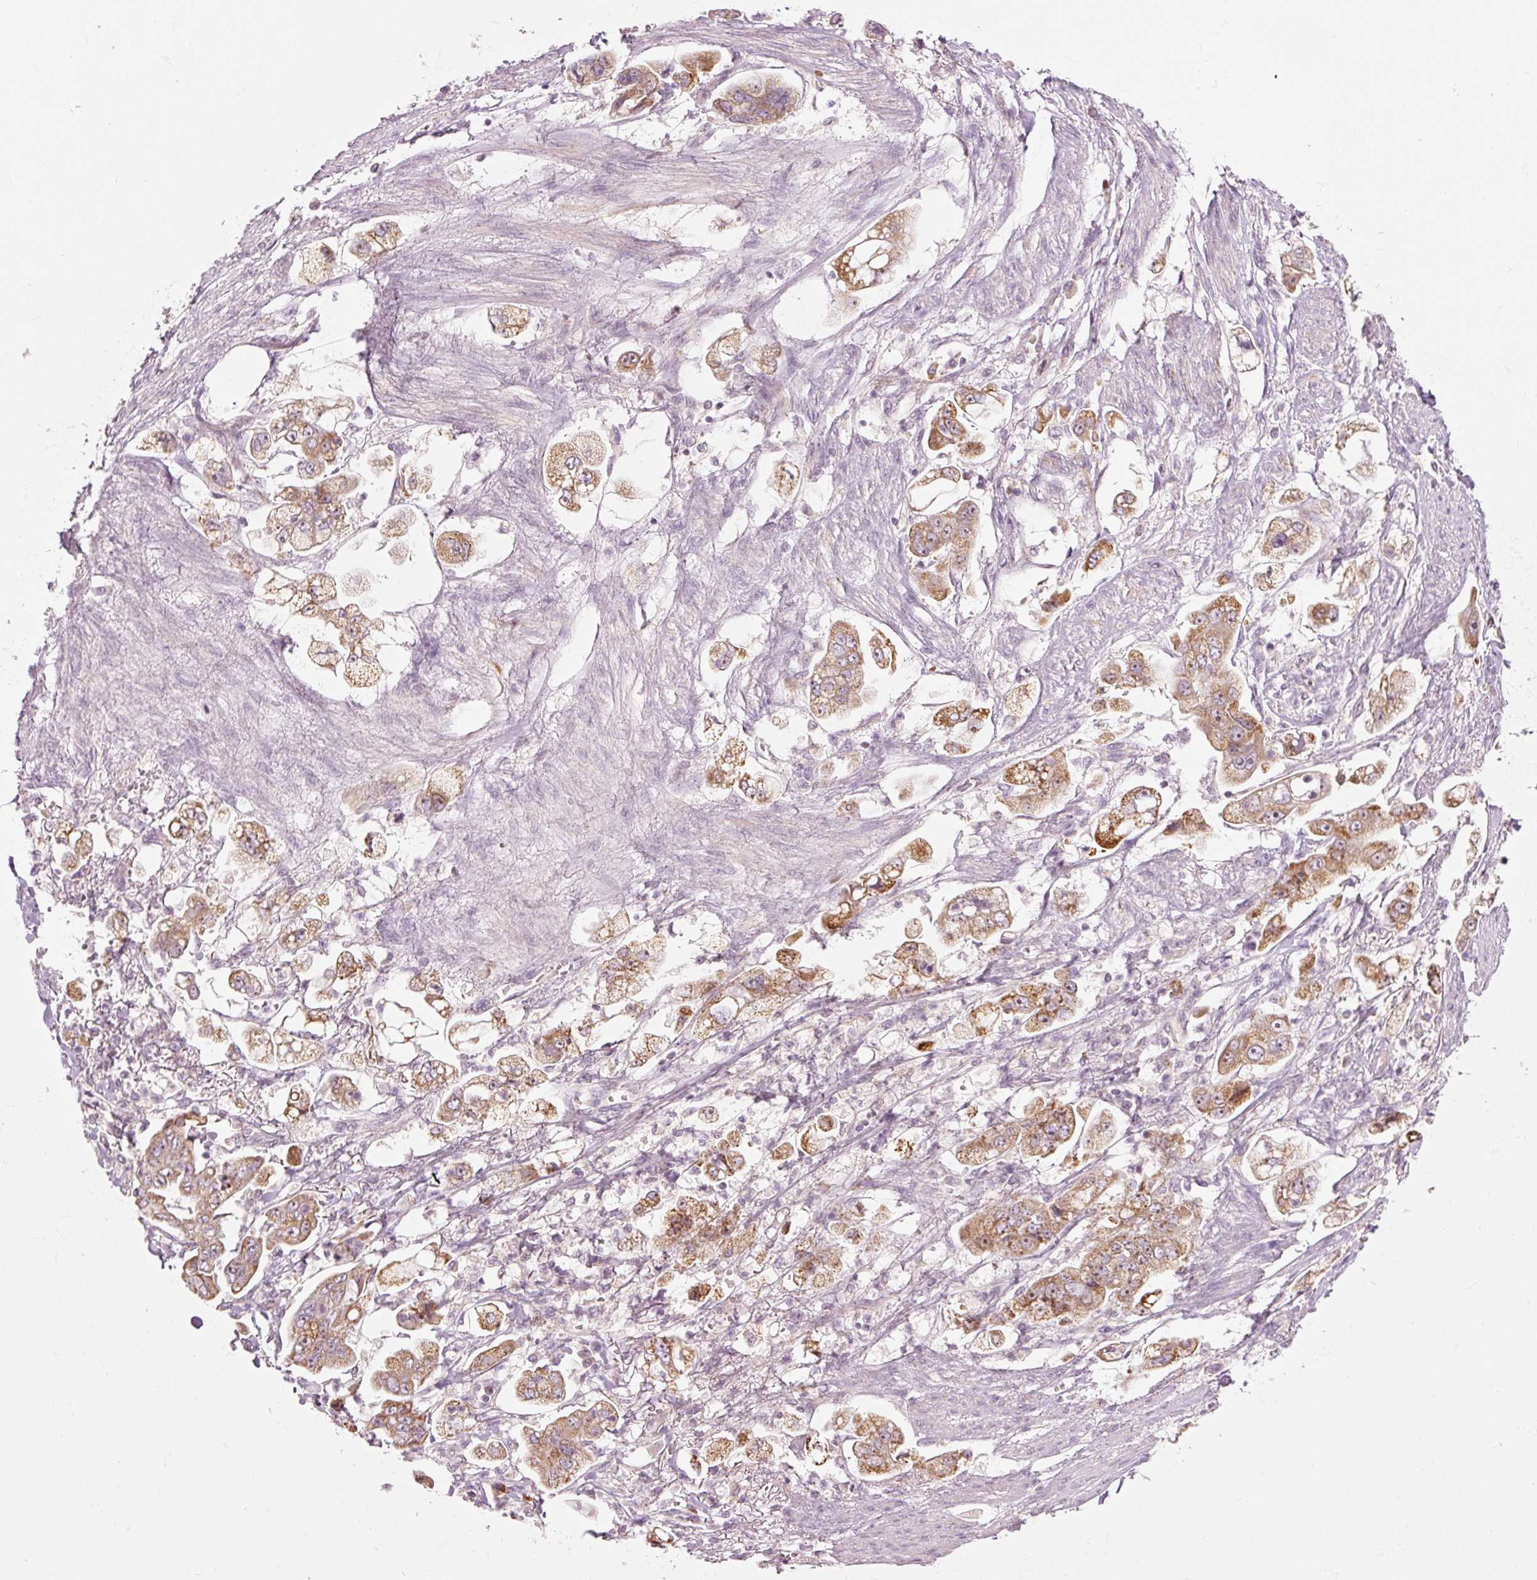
{"staining": {"intensity": "moderate", "quantity": ">75%", "location": "cytoplasmic/membranous"}, "tissue": "stomach cancer", "cell_type": "Tumor cells", "image_type": "cancer", "snomed": [{"axis": "morphology", "description": "Adenocarcinoma, NOS"}, {"axis": "topography", "description": "Stomach"}], "caption": "A brown stain labels moderate cytoplasmic/membranous staining of a protein in human adenocarcinoma (stomach) tumor cells.", "gene": "CDC20B", "patient": {"sex": "male", "age": 62}}